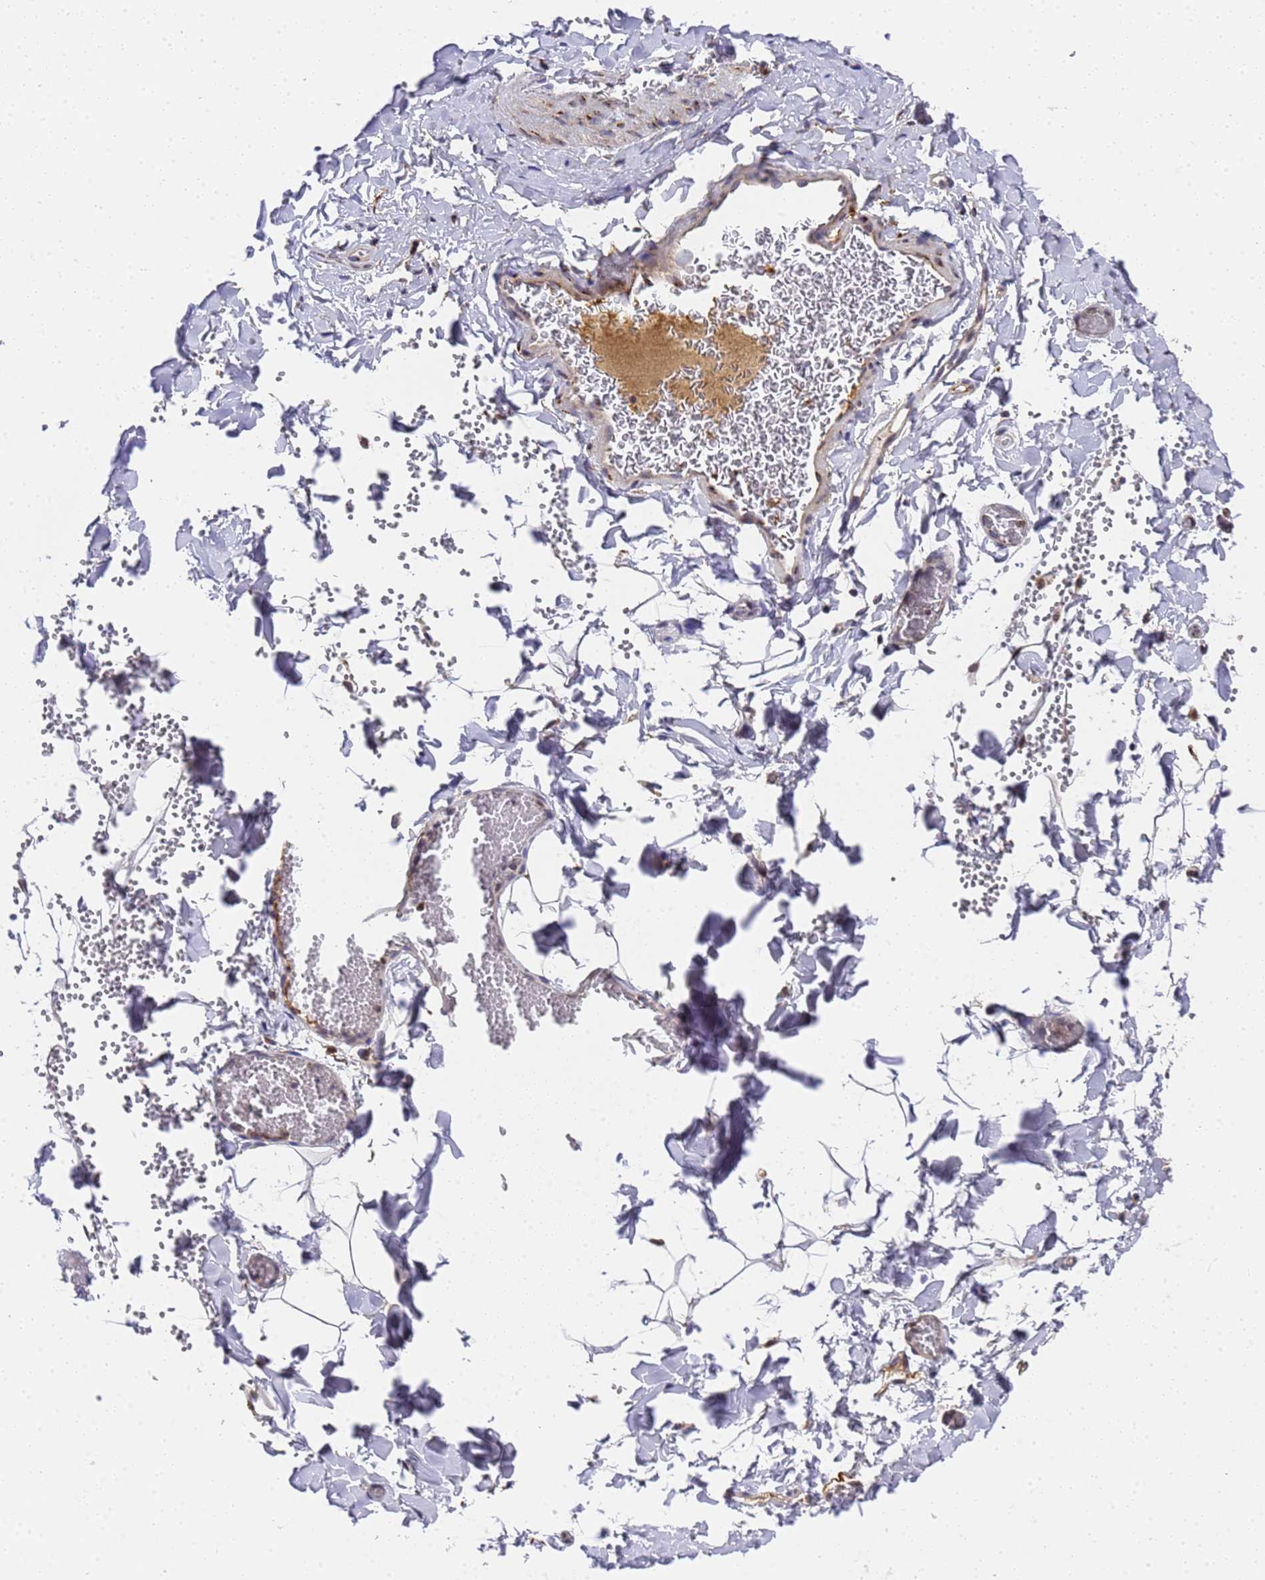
{"staining": {"intensity": "weak", "quantity": ">75%", "location": "nuclear"}, "tissue": "adipose tissue", "cell_type": "Adipocytes", "image_type": "normal", "snomed": [{"axis": "morphology", "description": "Normal tissue, NOS"}, {"axis": "topography", "description": "Gallbladder"}, {"axis": "topography", "description": "Peripheral nerve tissue"}], "caption": "Human adipose tissue stained for a protein (brown) demonstrates weak nuclear positive expression in about >75% of adipocytes.", "gene": "IGFBP7", "patient": {"sex": "male", "age": 38}}